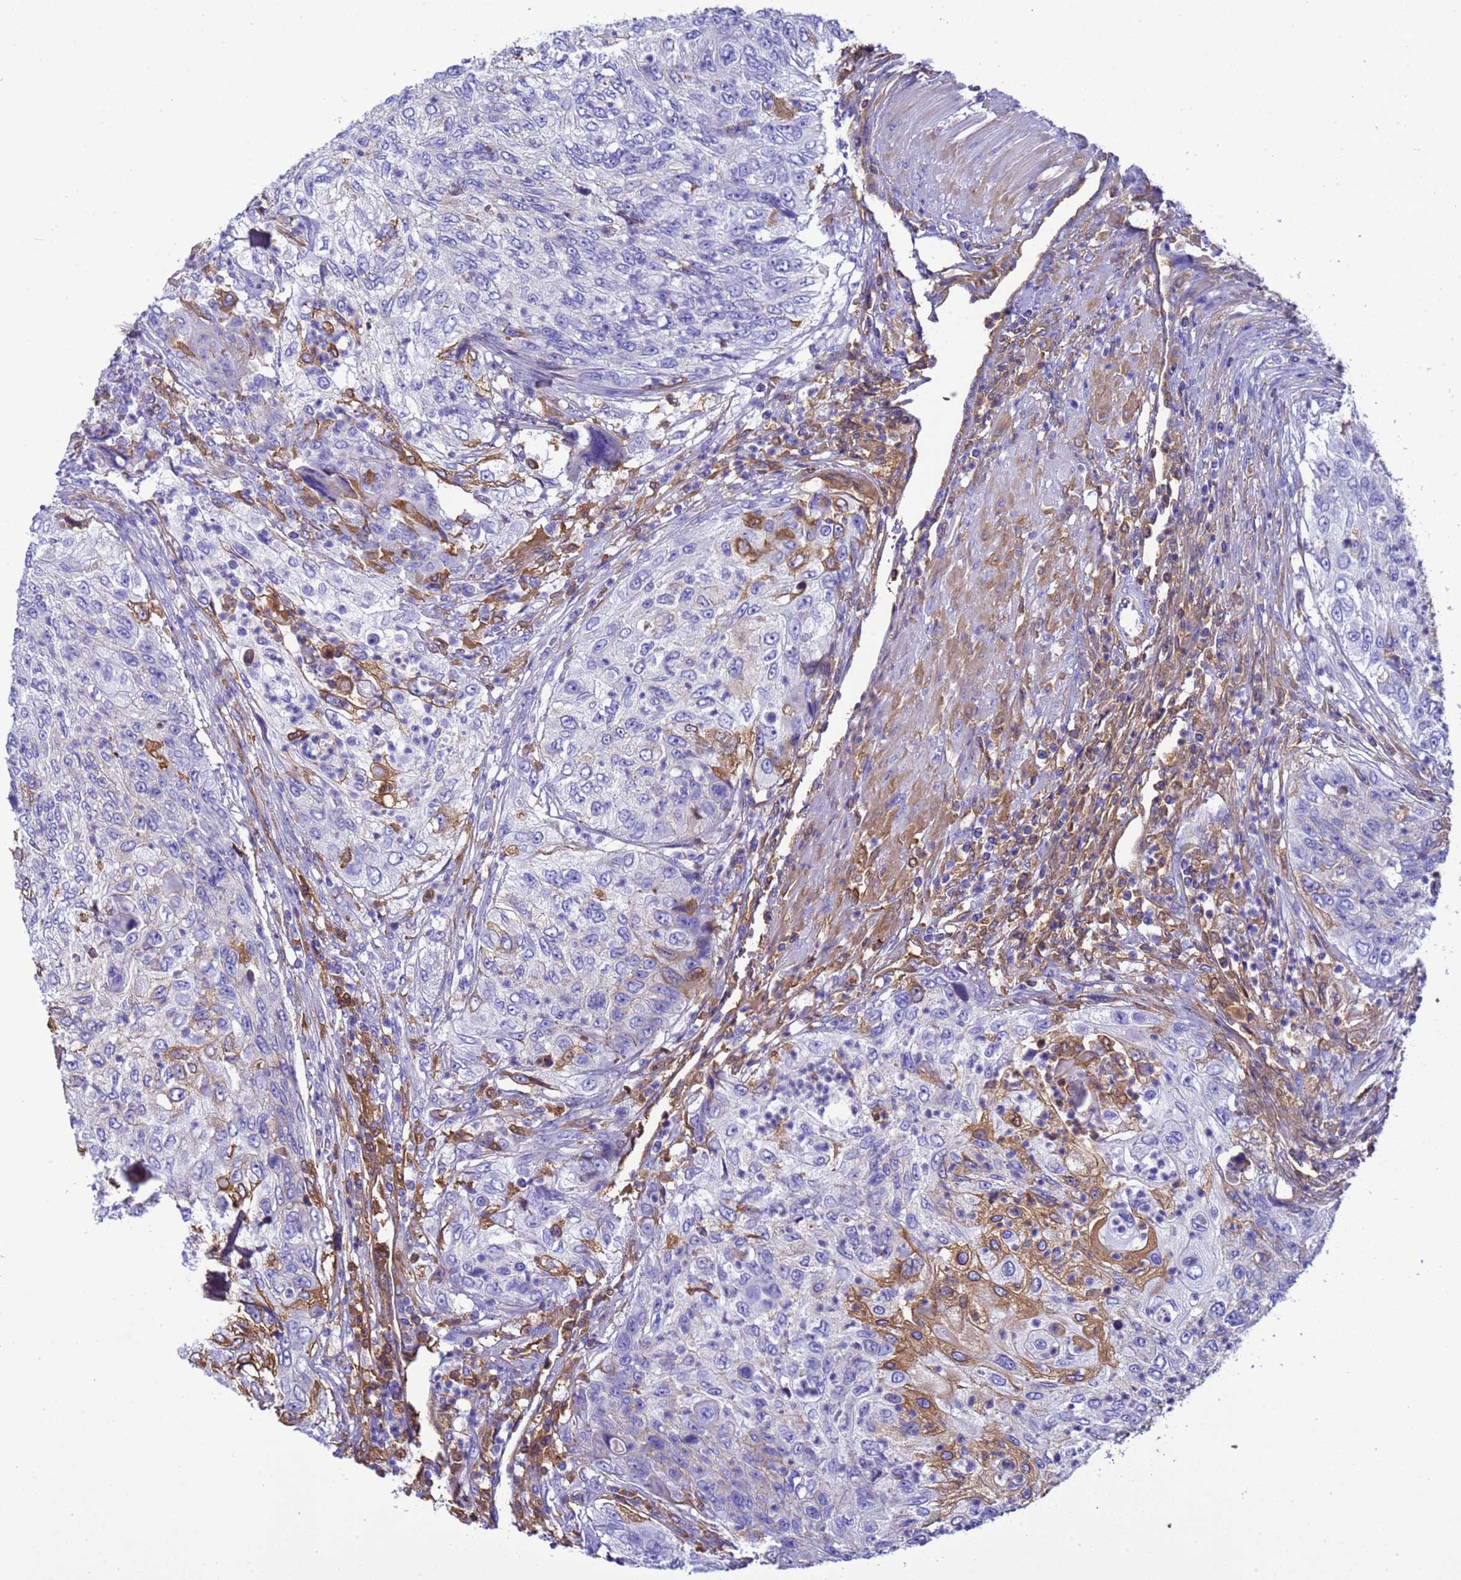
{"staining": {"intensity": "moderate", "quantity": "<25%", "location": "cytoplasmic/membranous"}, "tissue": "urothelial cancer", "cell_type": "Tumor cells", "image_type": "cancer", "snomed": [{"axis": "morphology", "description": "Urothelial carcinoma, High grade"}, {"axis": "topography", "description": "Urinary bladder"}], "caption": "A brown stain shows moderate cytoplasmic/membranous staining of a protein in urothelial cancer tumor cells. (Stains: DAB in brown, nuclei in blue, Microscopy: brightfield microscopy at high magnification).", "gene": "H1-7", "patient": {"sex": "female", "age": 60}}